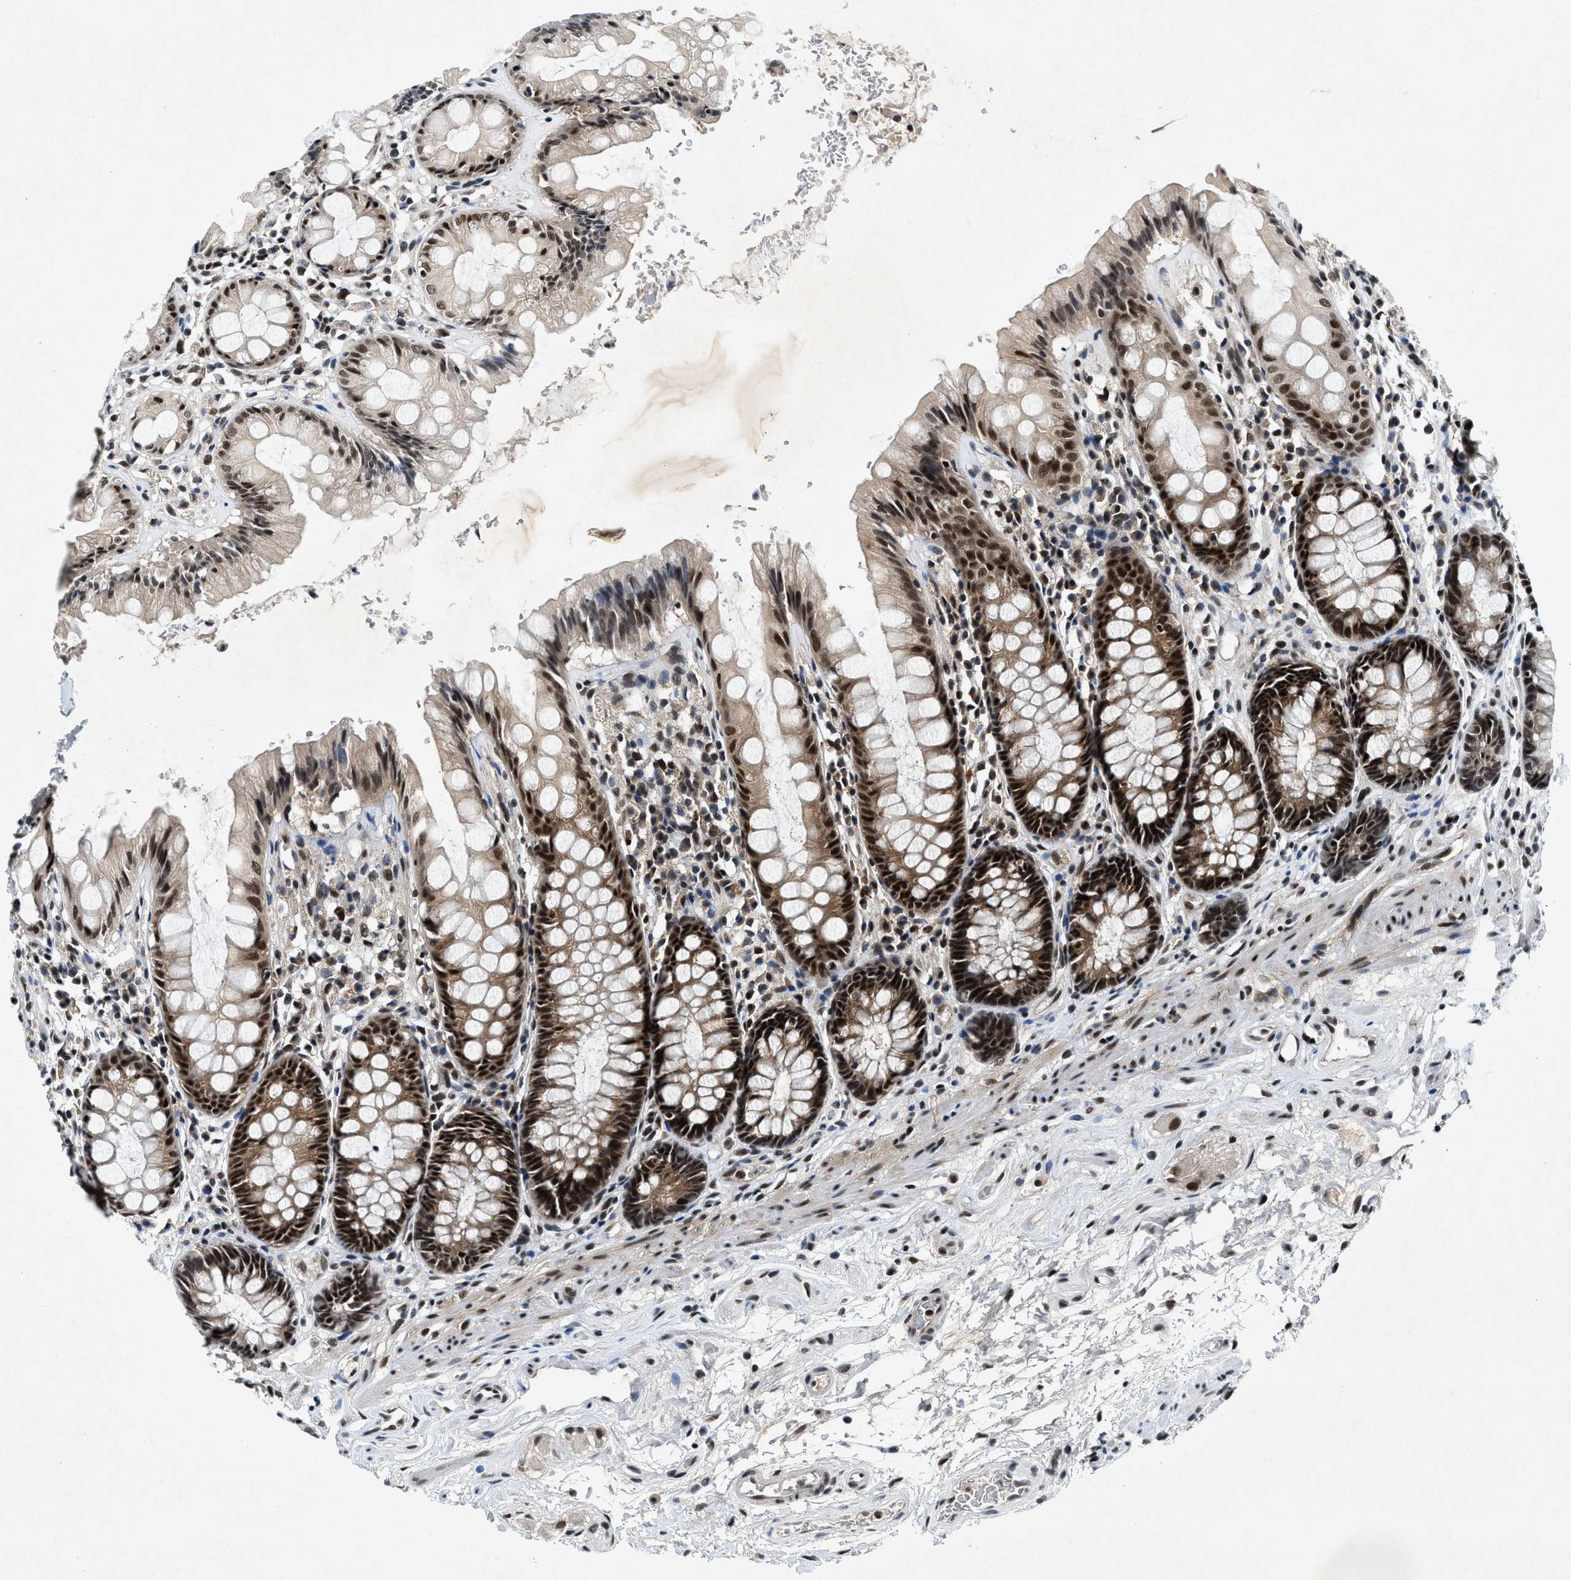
{"staining": {"intensity": "strong", "quantity": ">75%", "location": "cytoplasmic/membranous,nuclear"}, "tissue": "rectum", "cell_type": "Glandular cells", "image_type": "normal", "snomed": [{"axis": "morphology", "description": "Normal tissue, NOS"}, {"axis": "topography", "description": "Rectum"}], "caption": "Human rectum stained for a protein (brown) displays strong cytoplasmic/membranous,nuclear positive positivity in about >75% of glandular cells.", "gene": "NCOA1", "patient": {"sex": "male", "age": 64}}